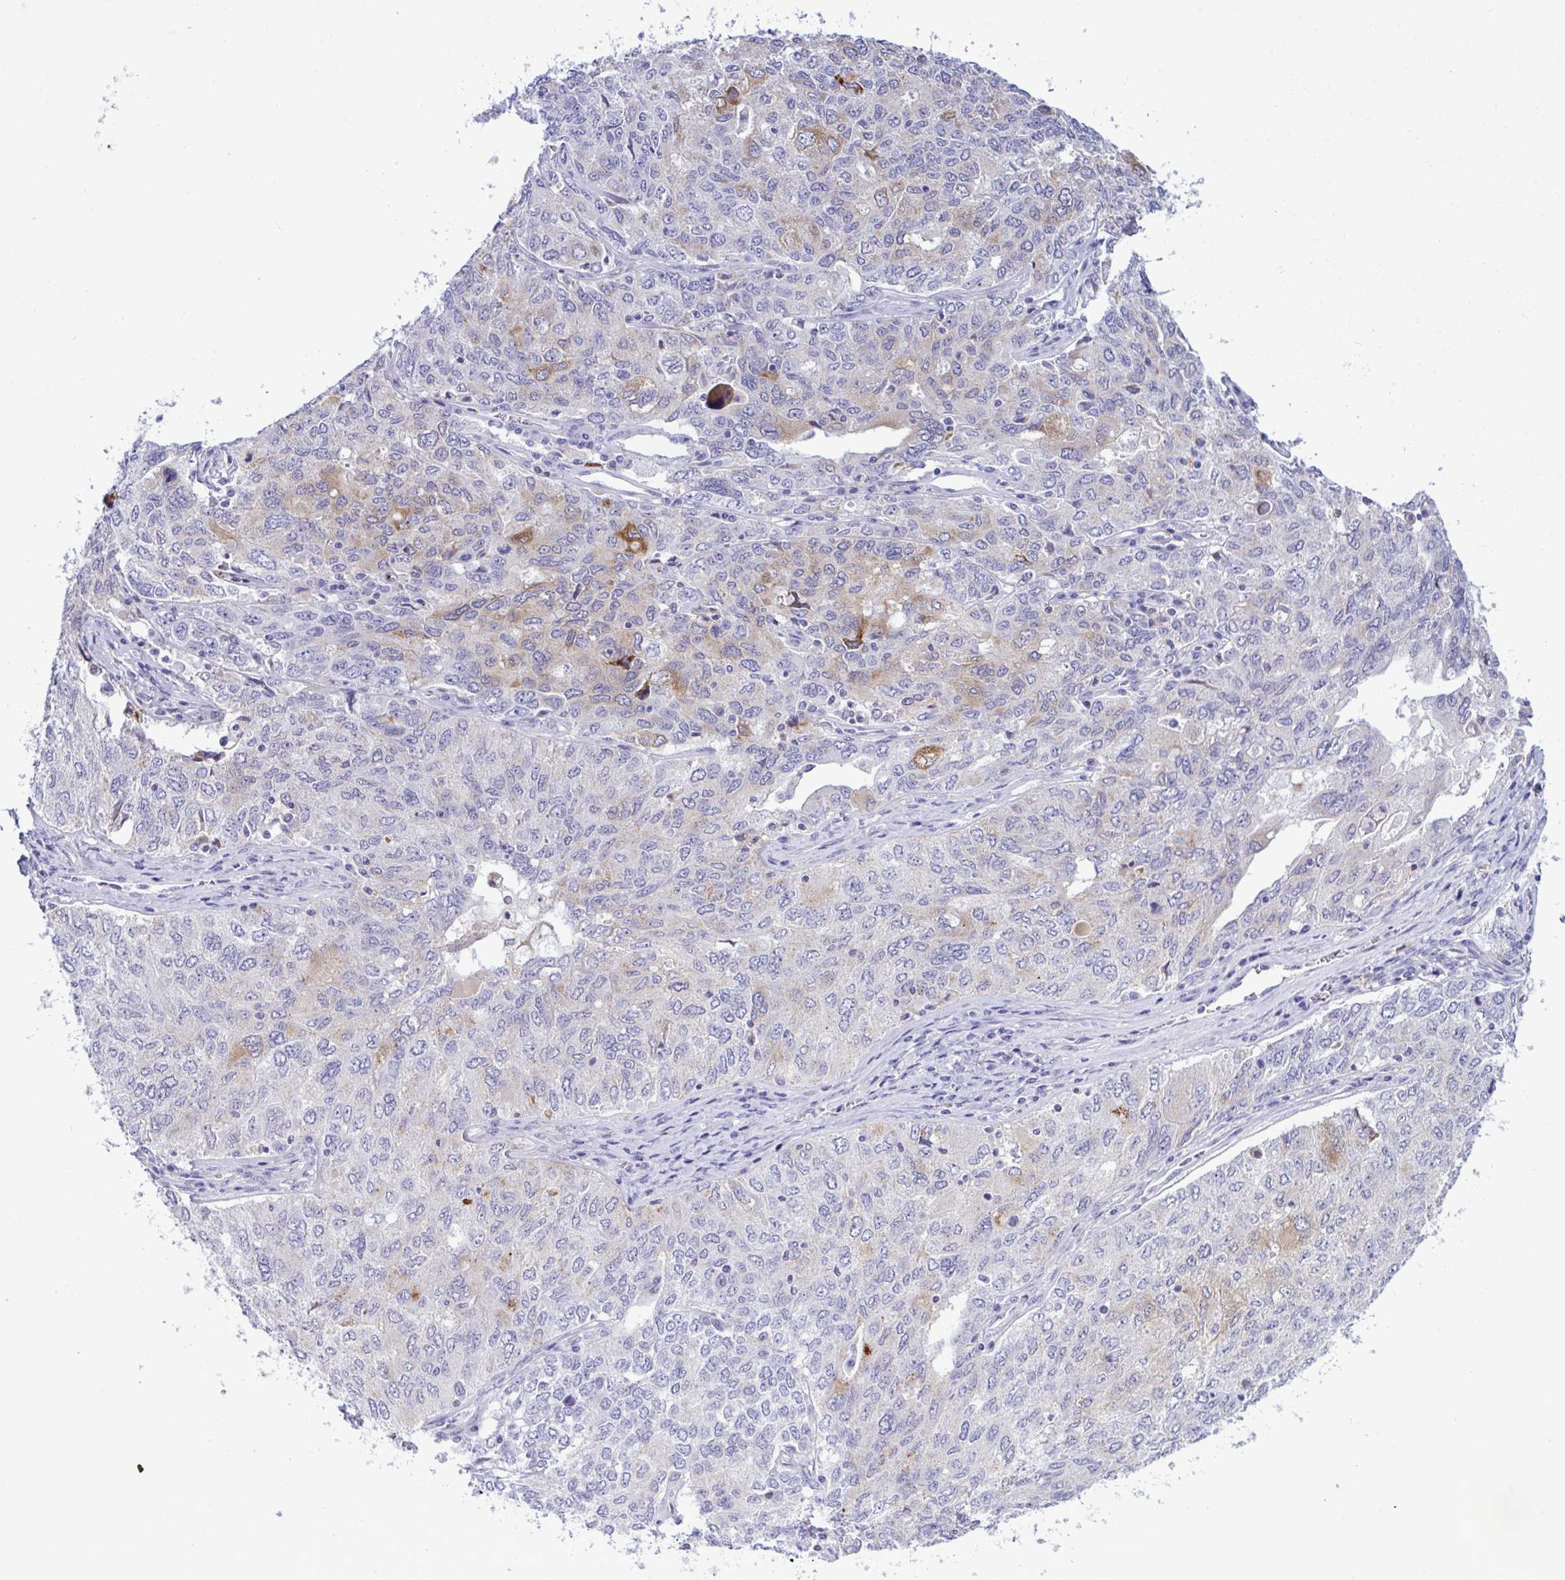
{"staining": {"intensity": "weak", "quantity": "<25%", "location": "cytoplasmic/membranous"}, "tissue": "ovarian cancer", "cell_type": "Tumor cells", "image_type": "cancer", "snomed": [{"axis": "morphology", "description": "Carcinoma, endometroid"}, {"axis": "topography", "description": "Ovary"}], "caption": "High magnification brightfield microscopy of ovarian endometroid carcinoma stained with DAB (3,3'-diaminobenzidine) (brown) and counterstained with hematoxylin (blue): tumor cells show no significant expression.", "gene": "SREBF1", "patient": {"sex": "female", "age": 62}}